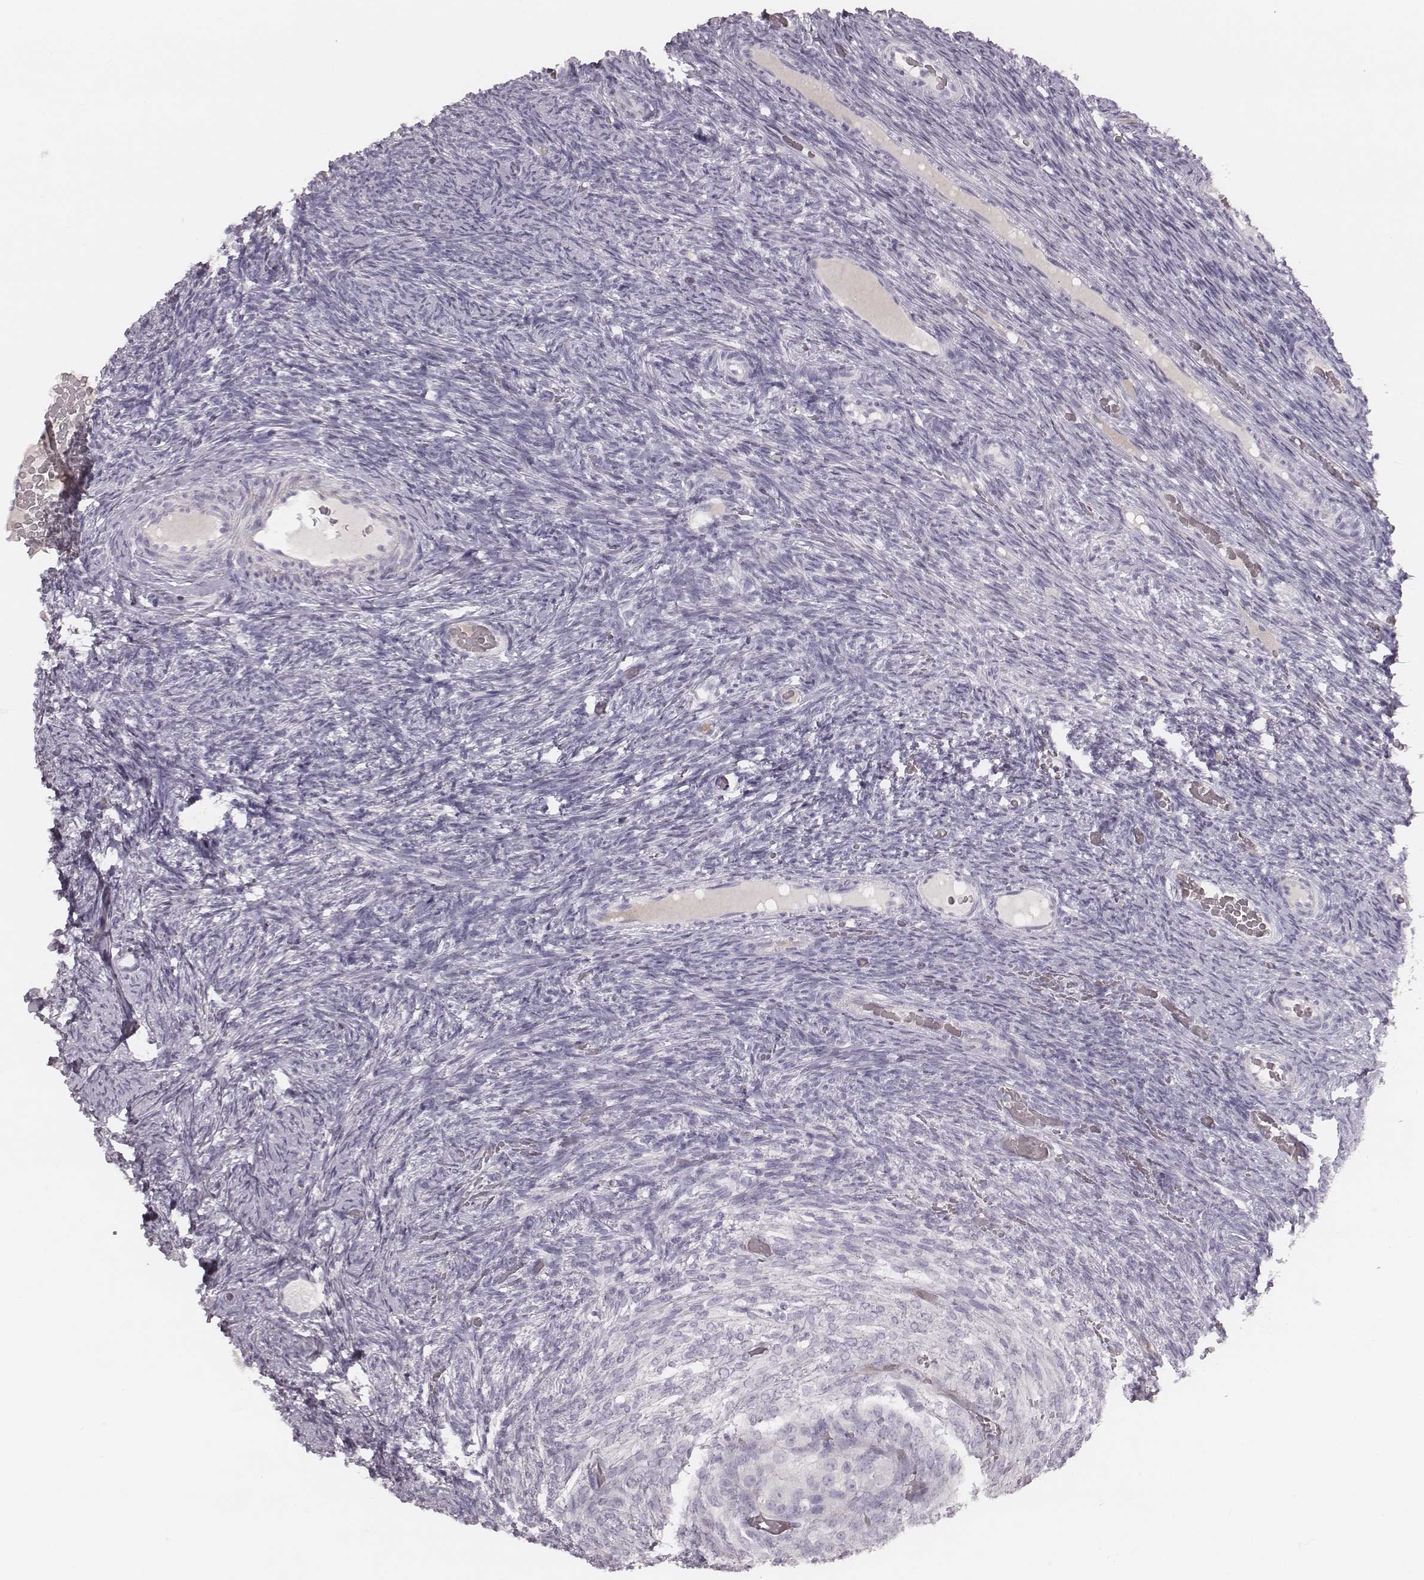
{"staining": {"intensity": "negative", "quantity": "none", "location": "none"}, "tissue": "ovary", "cell_type": "Follicle cells", "image_type": "normal", "snomed": [{"axis": "morphology", "description": "Normal tissue, NOS"}, {"axis": "topography", "description": "Ovary"}], "caption": "DAB (3,3'-diaminobenzidine) immunohistochemical staining of normal human ovary demonstrates no significant staining in follicle cells.", "gene": "S100Z", "patient": {"sex": "female", "age": 34}}